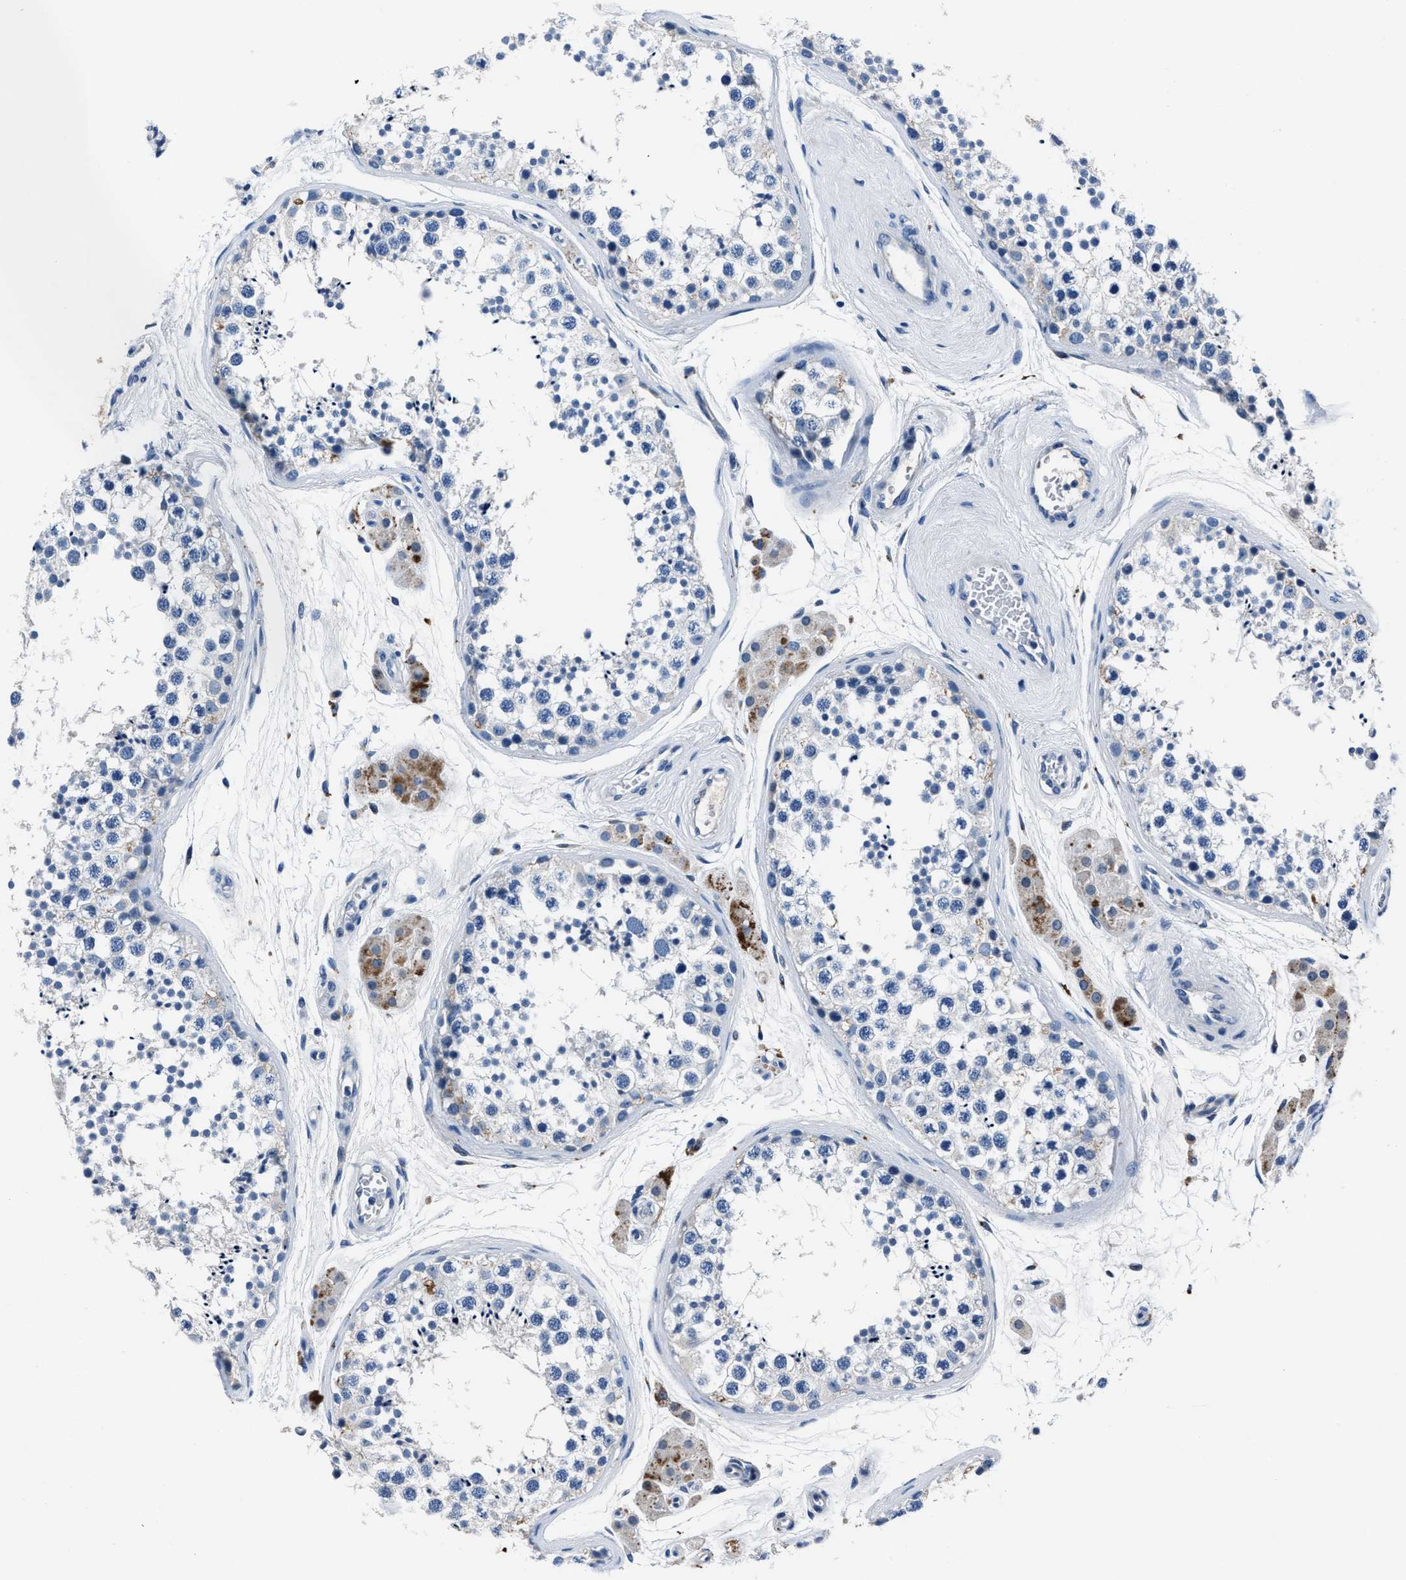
{"staining": {"intensity": "negative", "quantity": "none", "location": "none"}, "tissue": "testis", "cell_type": "Cells in seminiferous ducts", "image_type": "normal", "snomed": [{"axis": "morphology", "description": "Normal tissue, NOS"}, {"axis": "topography", "description": "Testis"}], "caption": "IHC photomicrograph of normal human testis stained for a protein (brown), which exhibits no positivity in cells in seminiferous ducts.", "gene": "NACAD", "patient": {"sex": "male", "age": 56}}